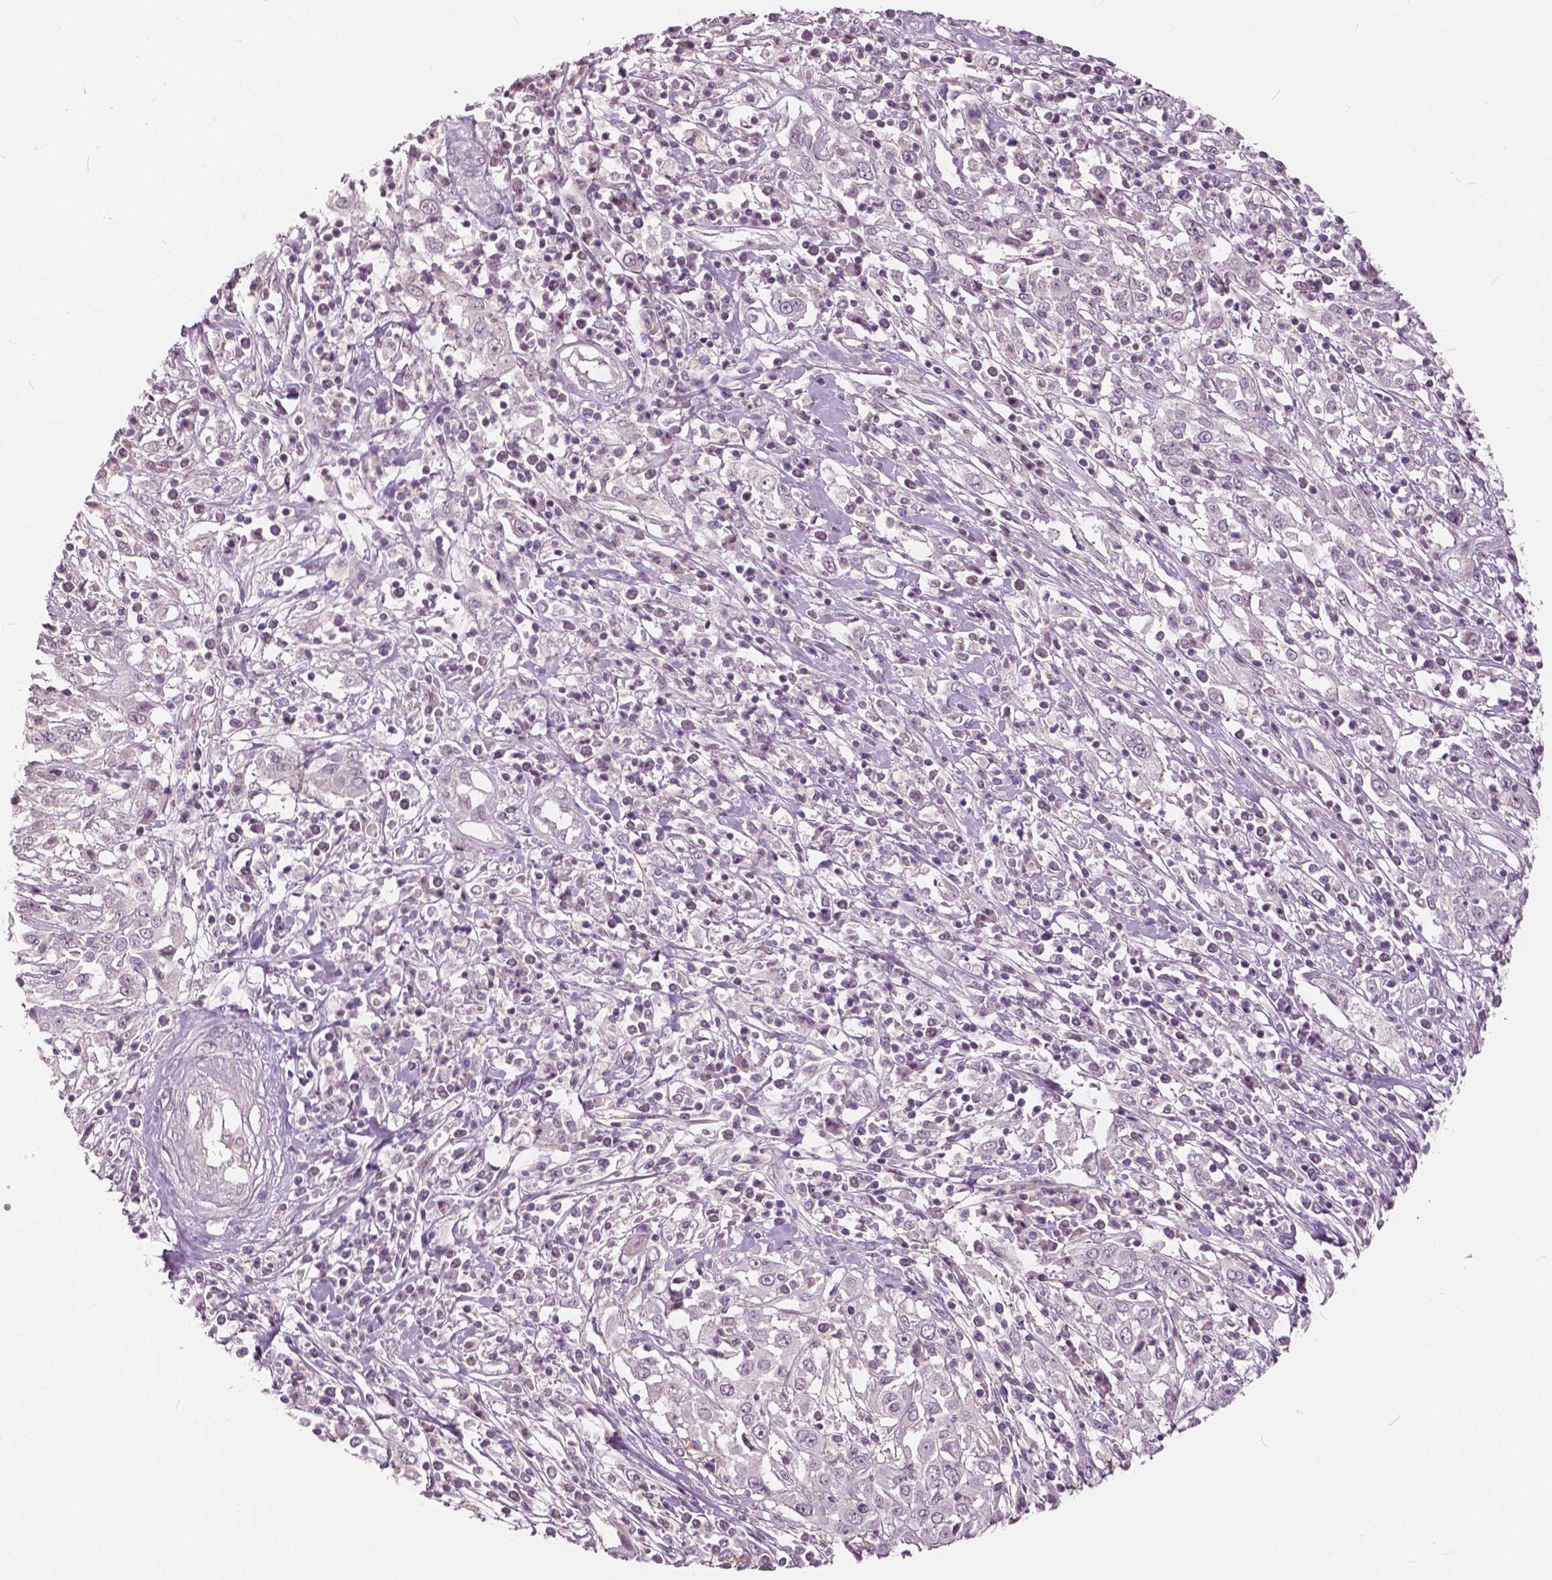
{"staining": {"intensity": "negative", "quantity": "none", "location": "none"}, "tissue": "cervical cancer", "cell_type": "Tumor cells", "image_type": "cancer", "snomed": [{"axis": "morphology", "description": "Adenocarcinoma, NOS"}, {"axis": "topography", "description": "Cervix"}], "caption": "Immunohistochemistry histopathology image of cervical cancer stained for a protein (brown), which displays no staining in tumor cells.", "gene": "NANOG", "patient": {"sex": "female", "age": 40}}